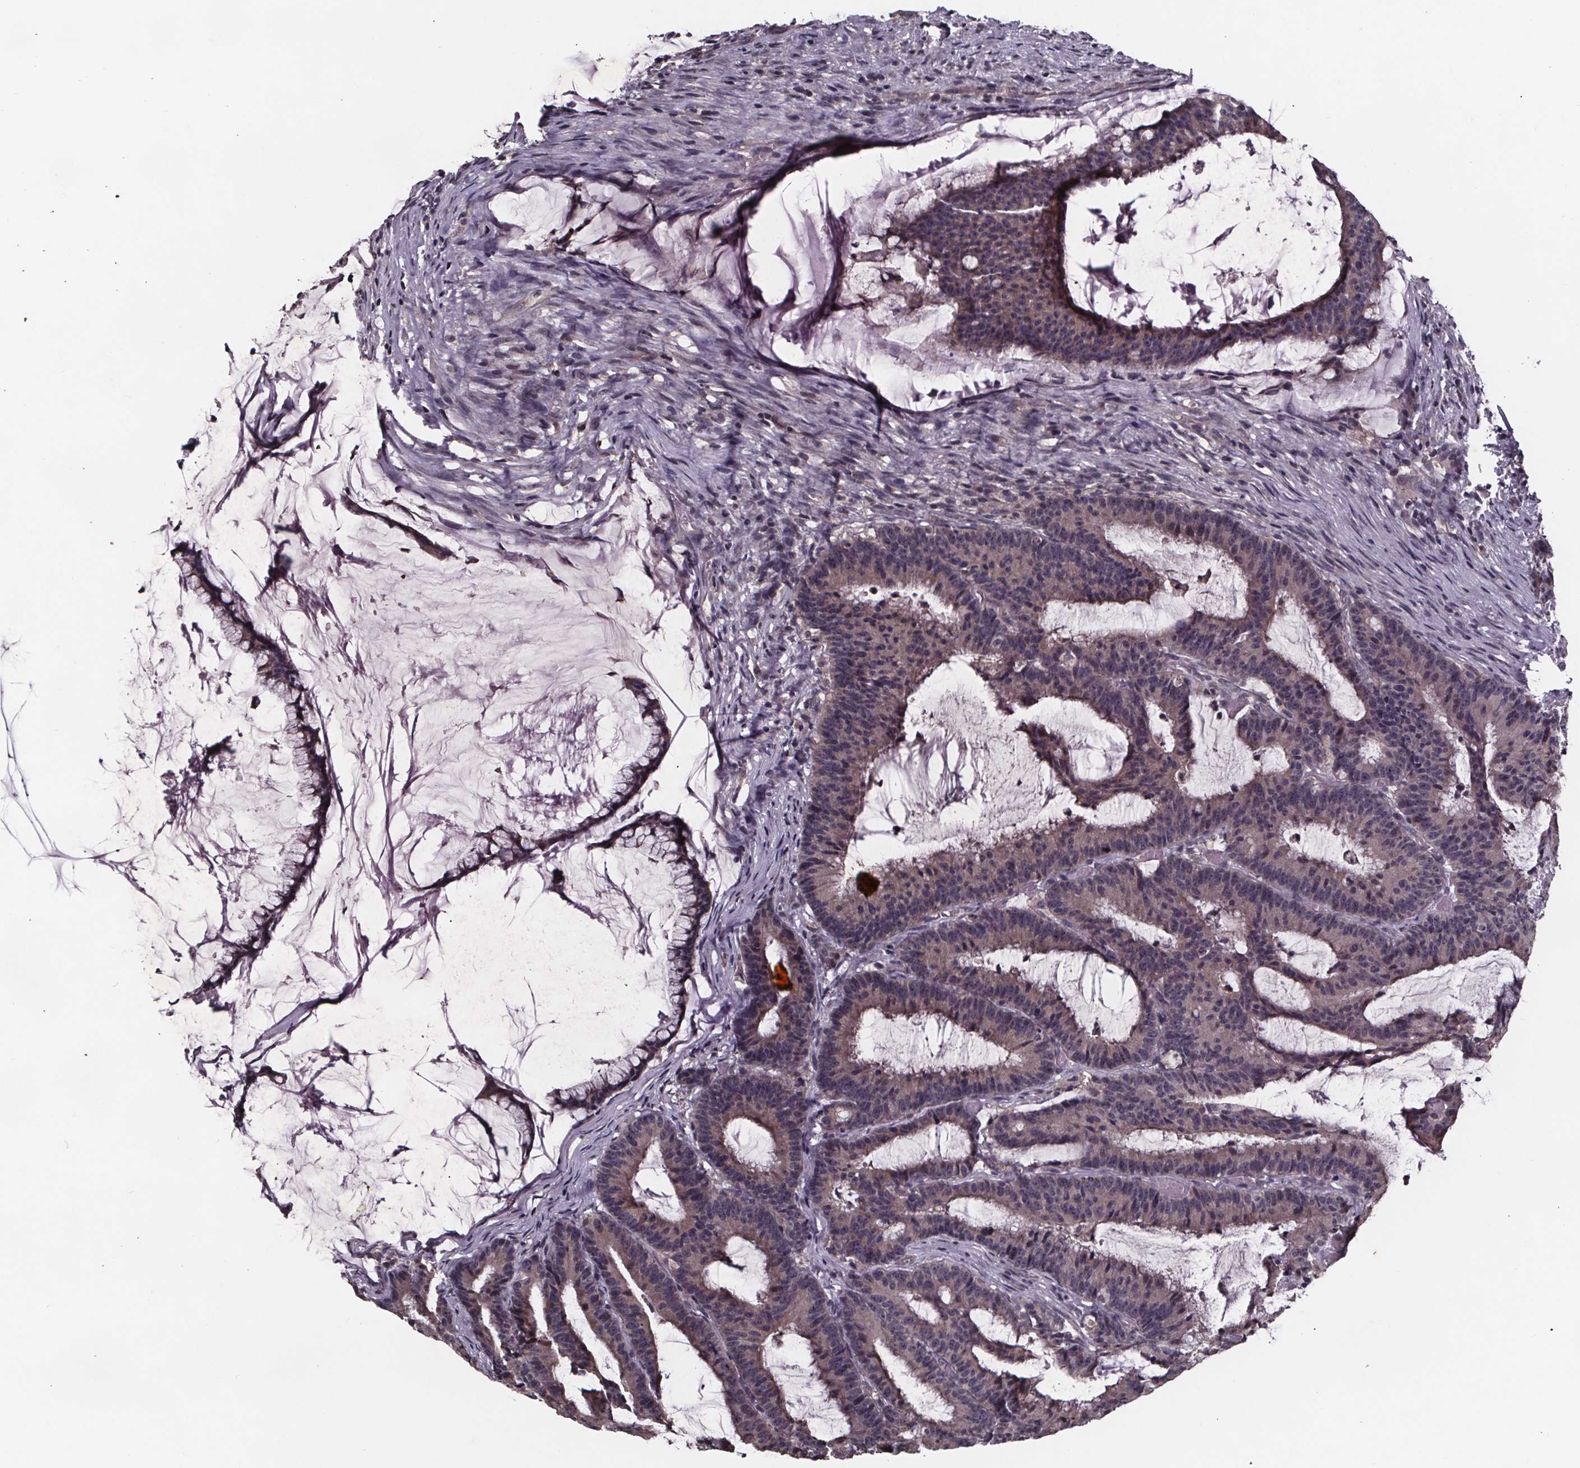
{"staining": {"intensity": "weak", "quantity": "<25%", "location": "cytoplasmic/membranous"}, "tissue": "colorectal cancer", "cell_type": "Tumor cells", "image_type": "cancer", "snomed": [{"axis": "morphology", "description": "Adenocarcinoma, NOS"}, {"axis": "topography", "description": "Colon"}], "caption": "IHC photomicrograph of human colorectal cancer (adenocarcinoma) stained for a protein (brown), which exhibits no staining in tumor cells. (Brightfield microscopy of DAB (3,3'-diaminobenzidine) immunohistochemistry (IHC) at high magnification).", "gene": "SMIM1", "patient": {"sex": "female", "age": 78}}